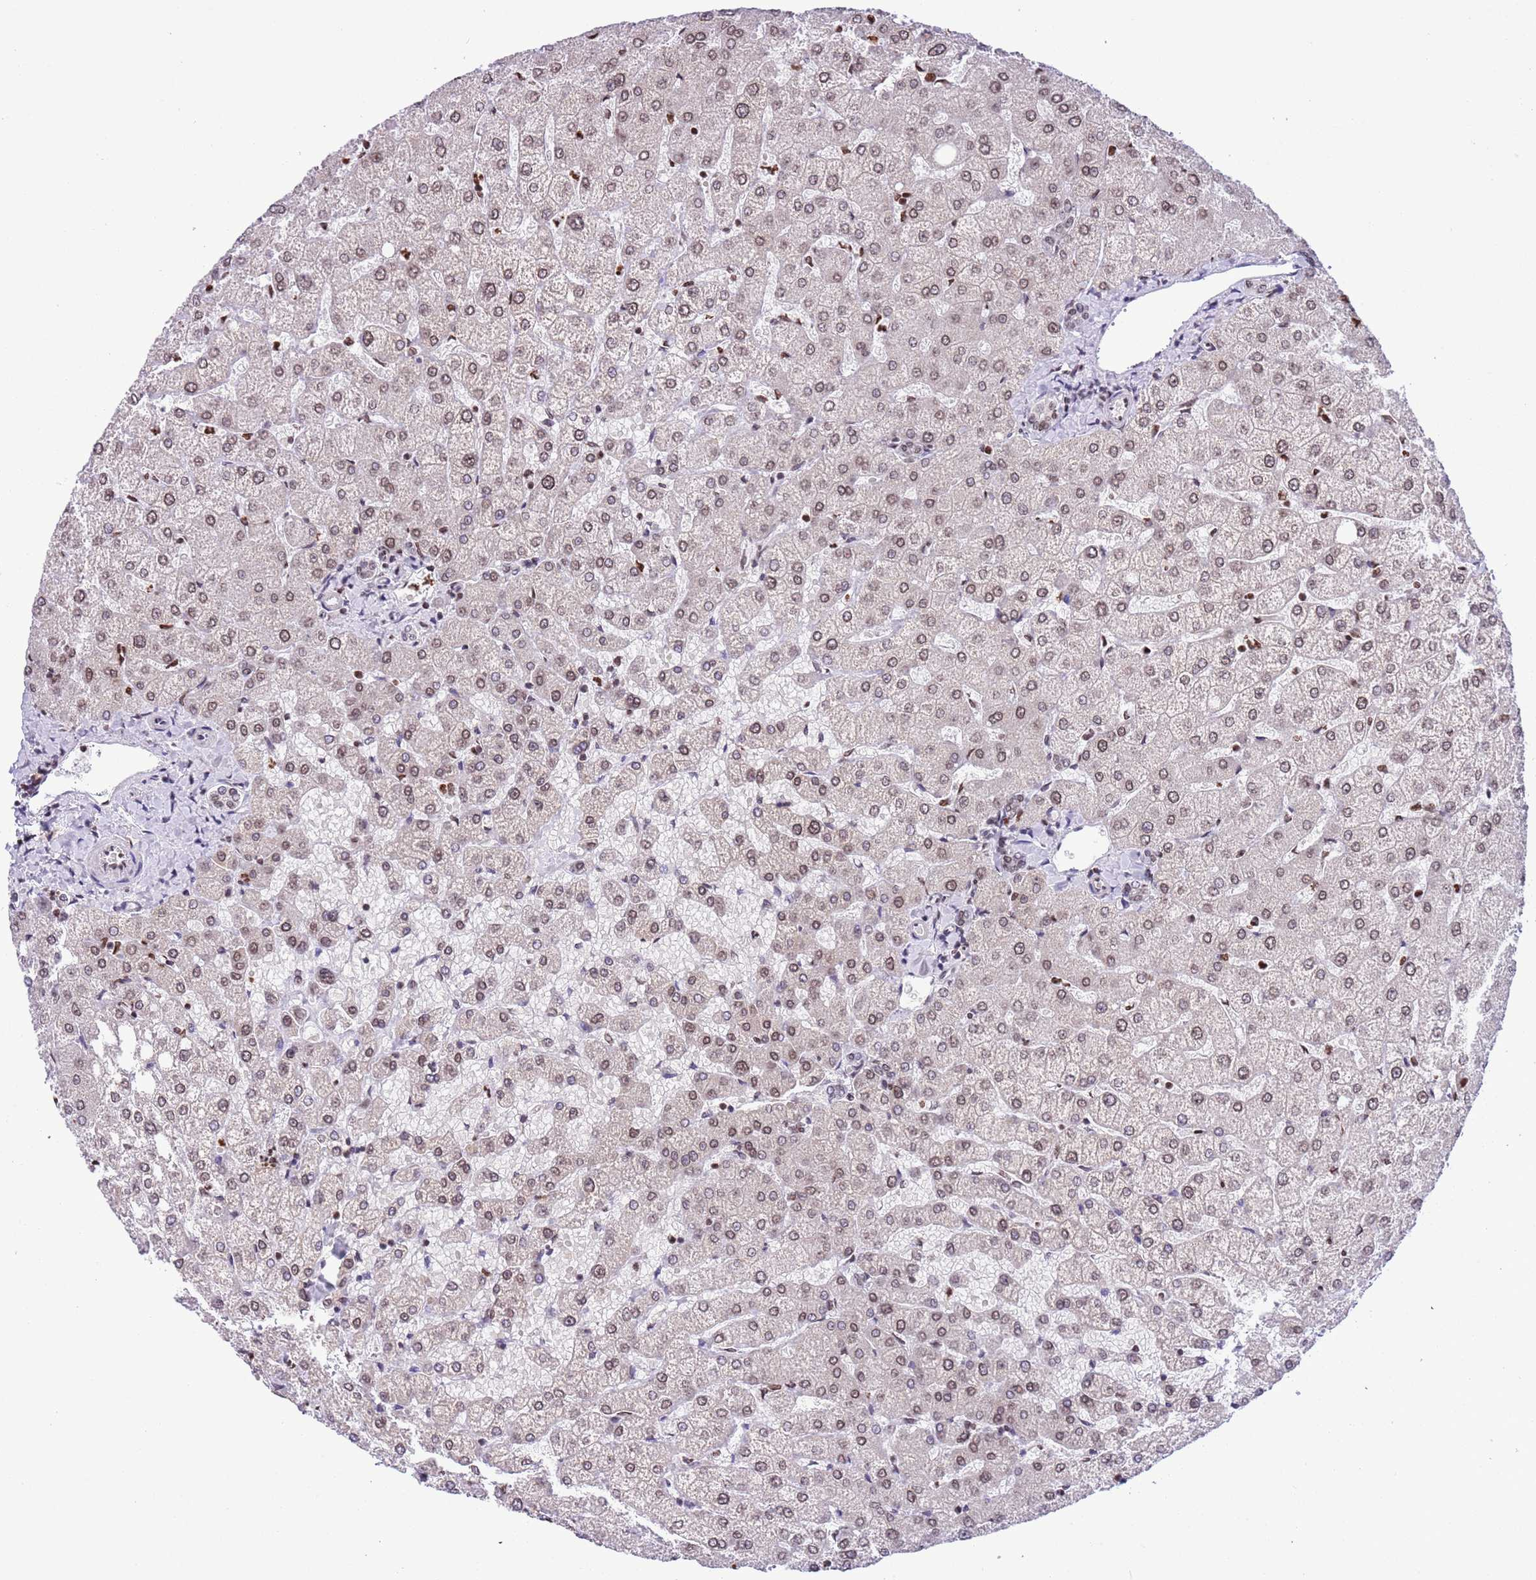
{"staining": {"intensity": "negative", "quantity": "none", "location": "none"}, "tissue": "liver", "cell_type": "Cholangiocytes", "image_type": "normal", "snomed": [{"axis": "morphology", "description": "Normal tissue, NOS"}, {"axis": "topography", "description": "Liver"}], "caption": "DAB immunohistochemical staining of normal human liver reveals no significant positivity in cholangiocytes.", "gene": "NRIP1", "patient": {"sex": "female", "age": 54}}